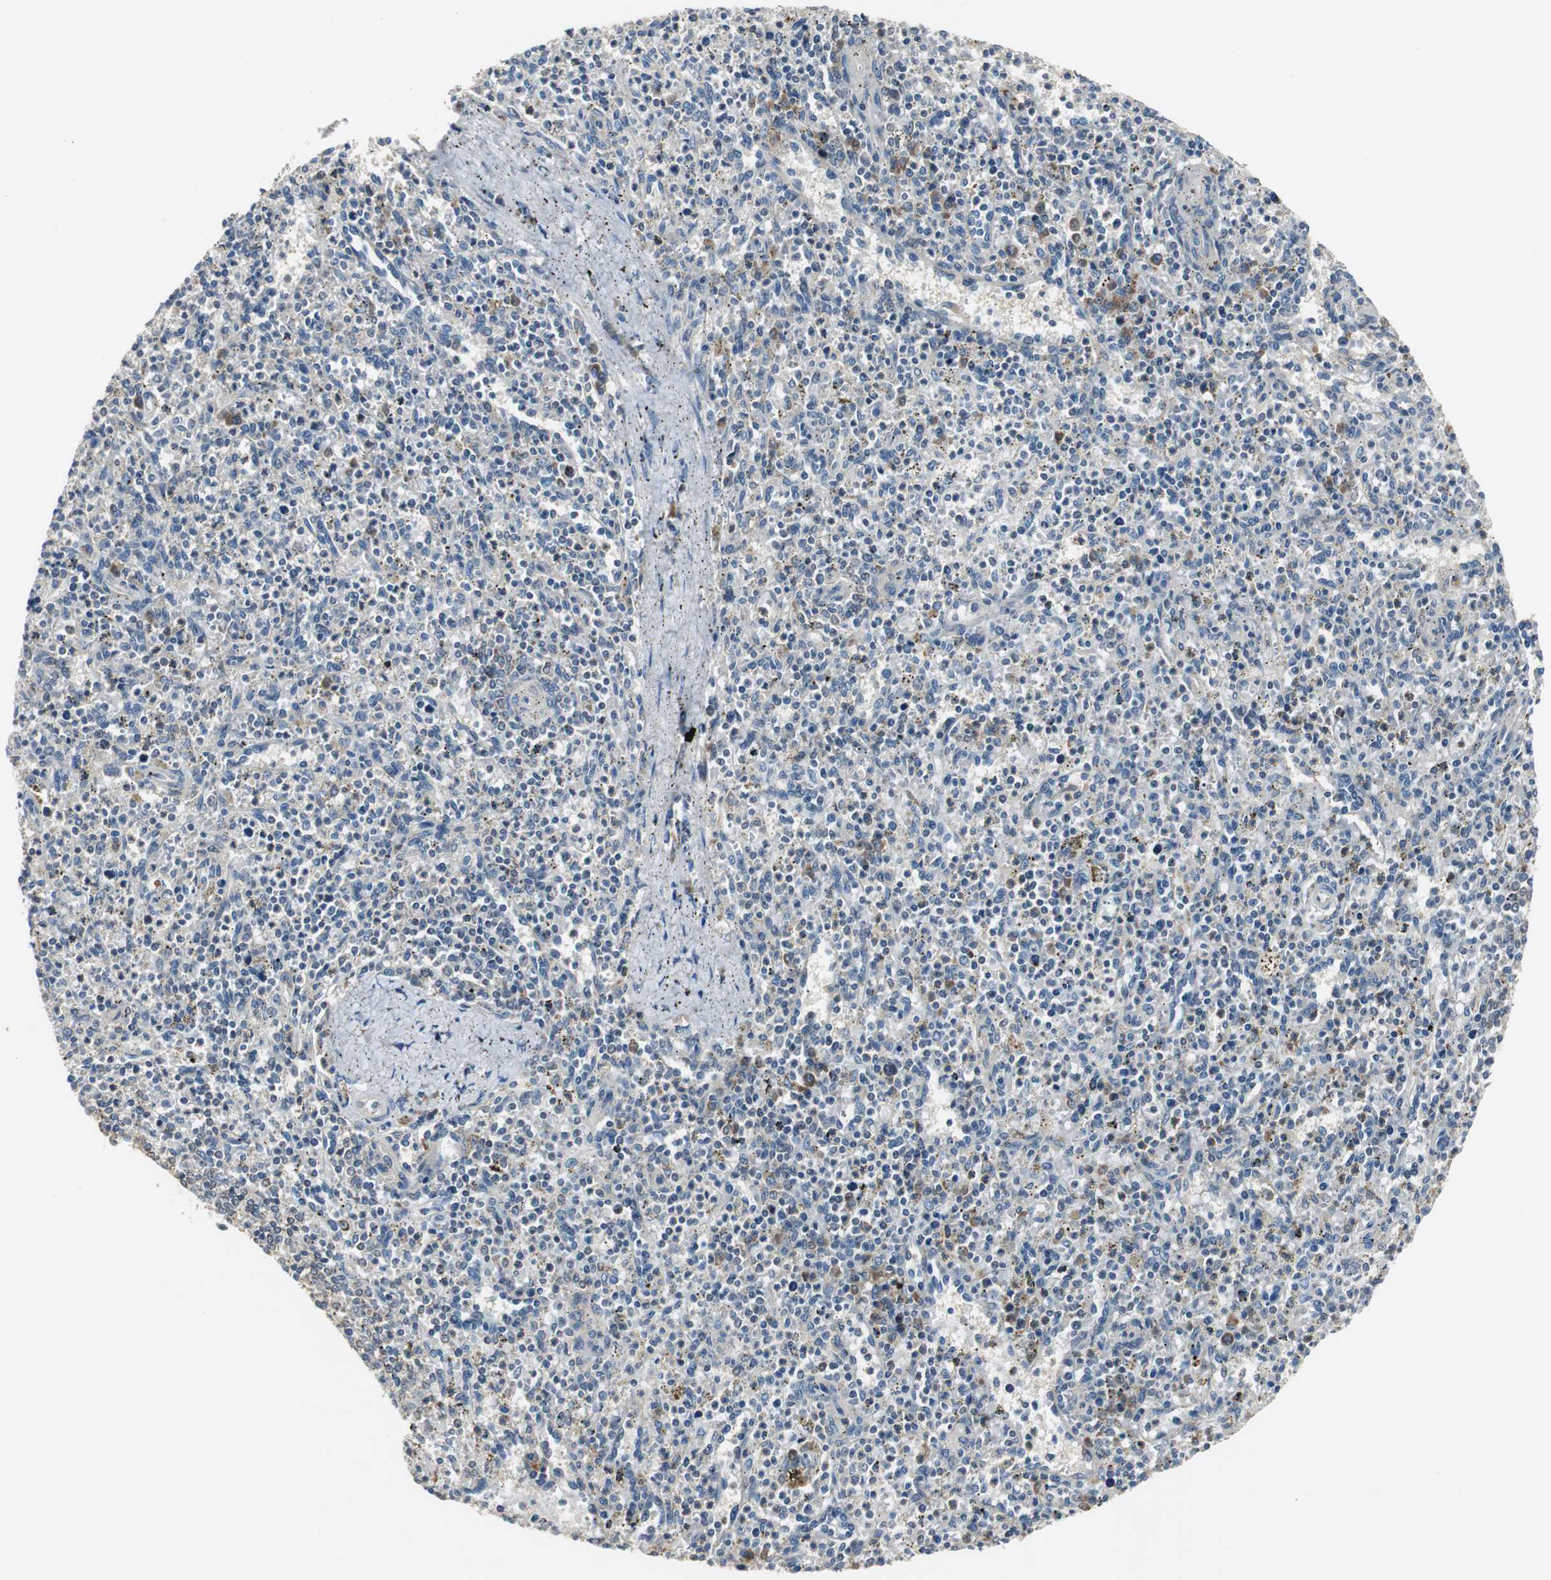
{"staining": {"intensity": "negative", "quantity": "none", "location": "none"}, "tissue": "spleen", "cell_type": "Cells in red pulp", "image_type": "normal", "snomed": [{"axis": "morphology", "description": "Normal tissue, NOS"}, {"axis": "topography", "description": "Spleen"}], "caption": "Micrograph shows no protein staining in cells in red pulp of normal spleen.", "gene": "MYT1", "patient": {"sex": "male", "age": 72}}